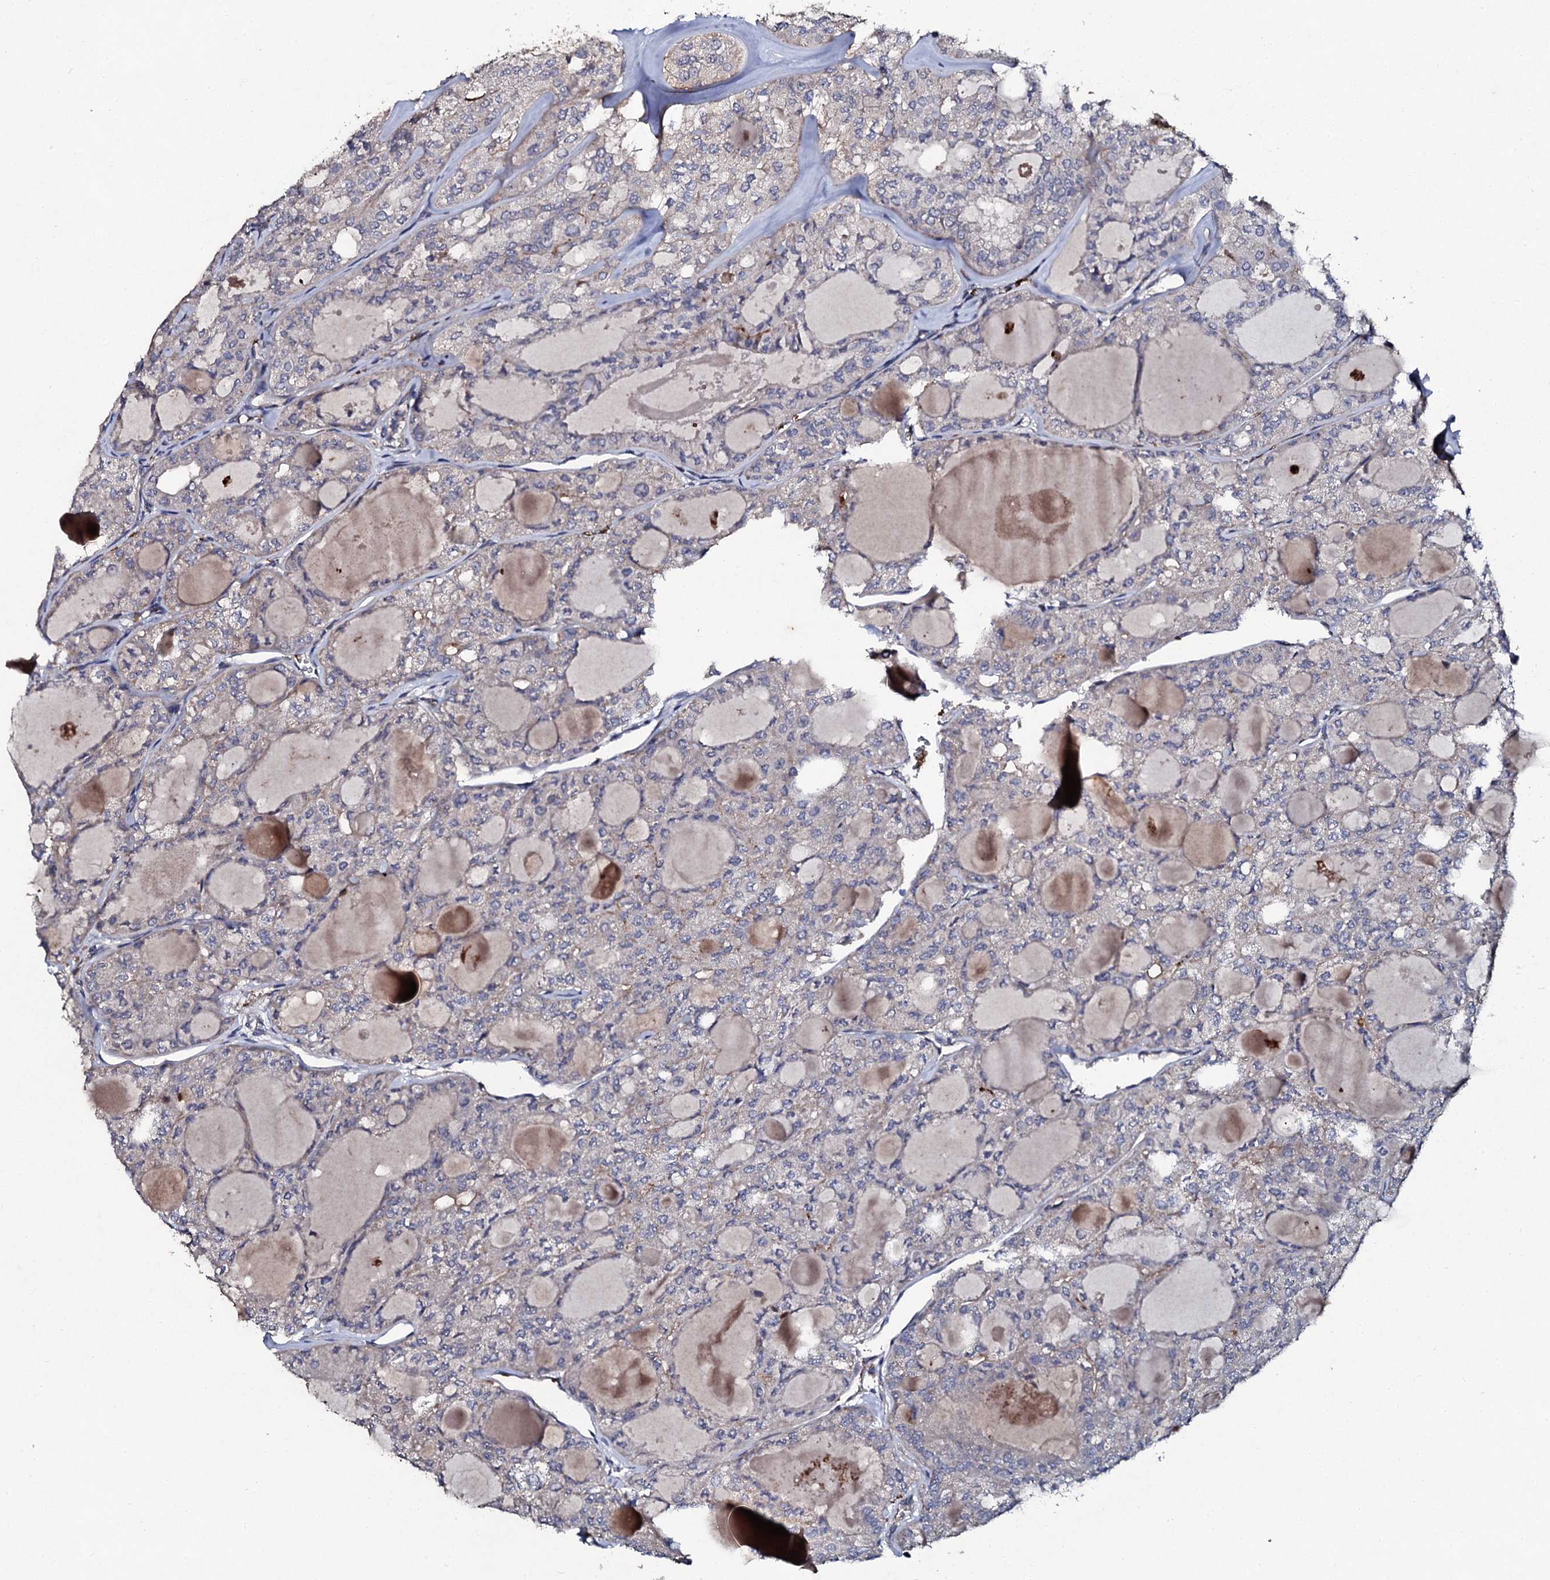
{"staining": {"intensity": "weak", "quantity": "<25%", "location": "cytoplasmic/membranous"}, "tissue": "thyroid cancer", "cell_type": "Tumor cells", "image_type": "cancer", "snomed": [{"axis": "morphology", "description": "Follicular adenoma carcinoma, NOS"}, {"axis": "topography", "description": "Thyroid gland"}], "caption": "This is an IHC image of thyroid cancer (follicular adenoma carcinoma). There is no expression in tumor cells.", "gene": "LRRC28", "patient": {"sex": "male", "age": 75}}